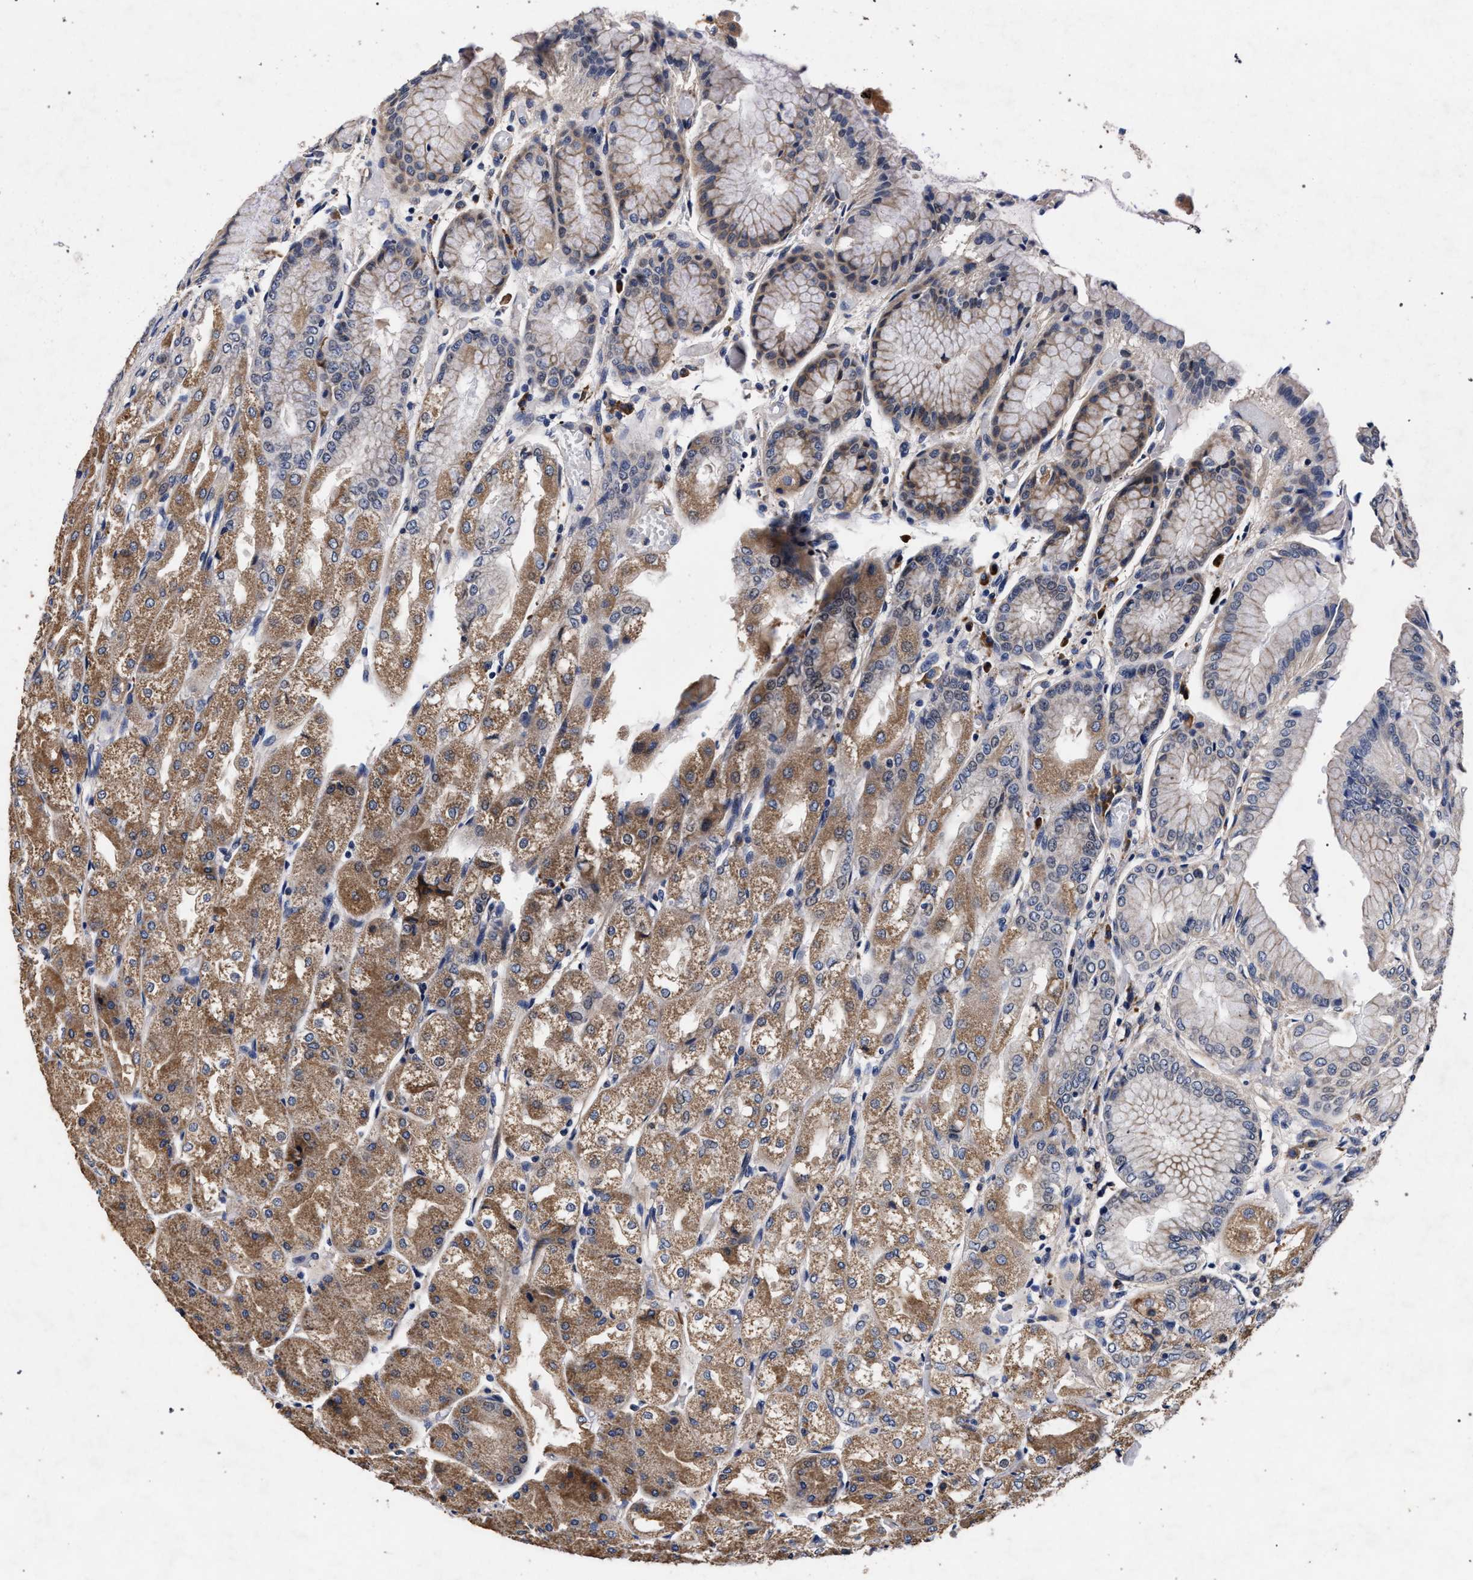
{"staining": {"intensity": "moderate", "quantity": ">75%", "location": "cytoplasmic/membranous"}, "tissue": "stomach", "cell_type": "Glandular cells", "image_type": "normal", "snomed": [{"axis": "morphology", "description": "Normal tissue, NOS"}, {"axis": "topography", "description": "Stomach, upper"}], "caption": "The histopathology image reveals a brown stain indicating the presence of a protein in the cytoplasmic/membranous of glandular cells in stomach.", "gene": "CFAP95", "patient": {"sex": "male", "age": 72}}